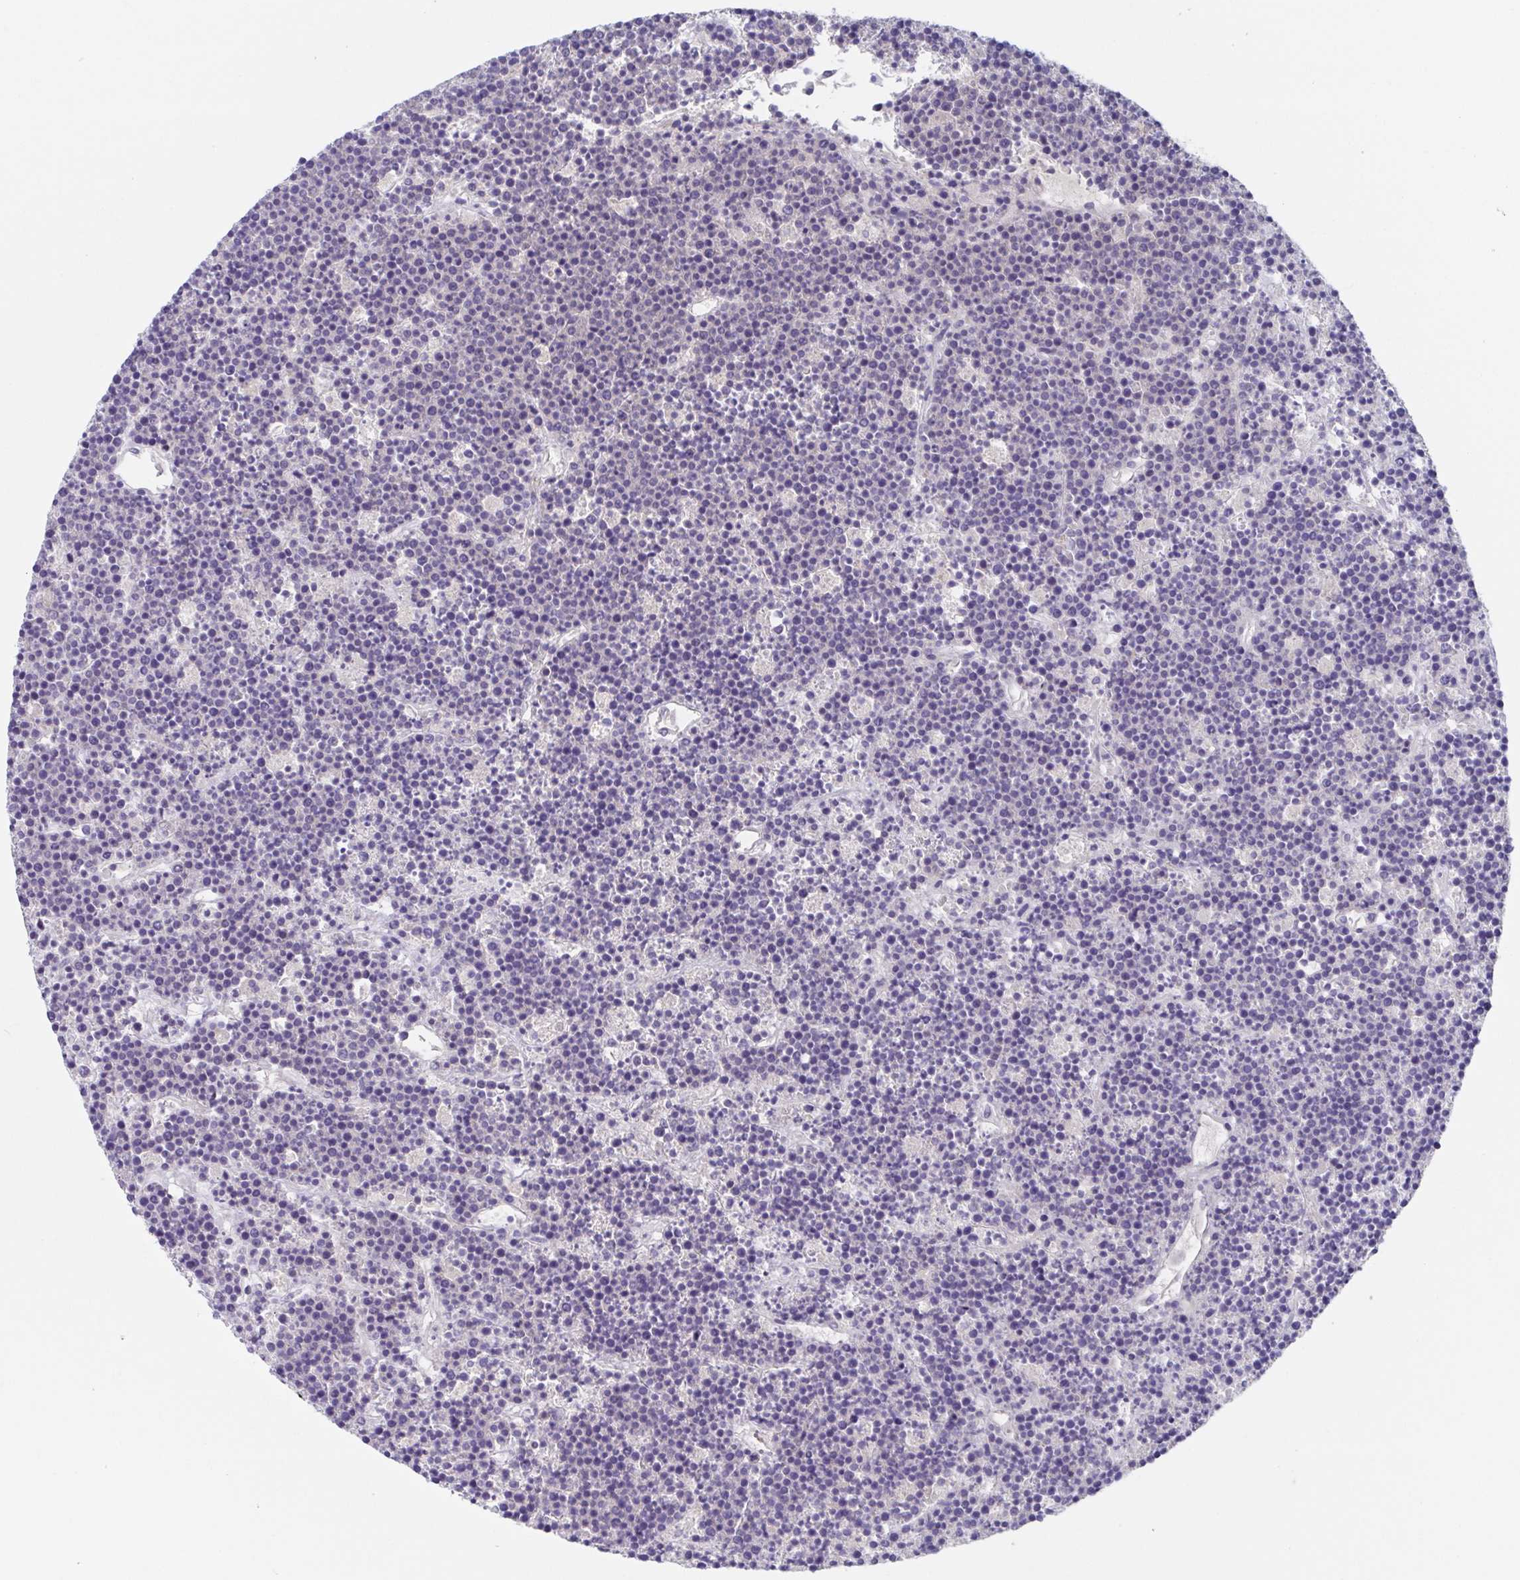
{"staining": {"intensity": "negative", "quantity": "none", "location": "none"}, "tissue": "lymphoma", "cell_type": "Tumor cells", "image_type": "cancer", "snomed": [{"axis": "morphology", "description": "Malignant lymphoma, non-Hodgkin's type, High grade"}, {"axis": "topography", "description": "Ovary"}], "caption": "There is no significant staining in tumor cells of lymphoma.", "gene": "HTR2A", "patient": {"sex": "female", "age": 56}}